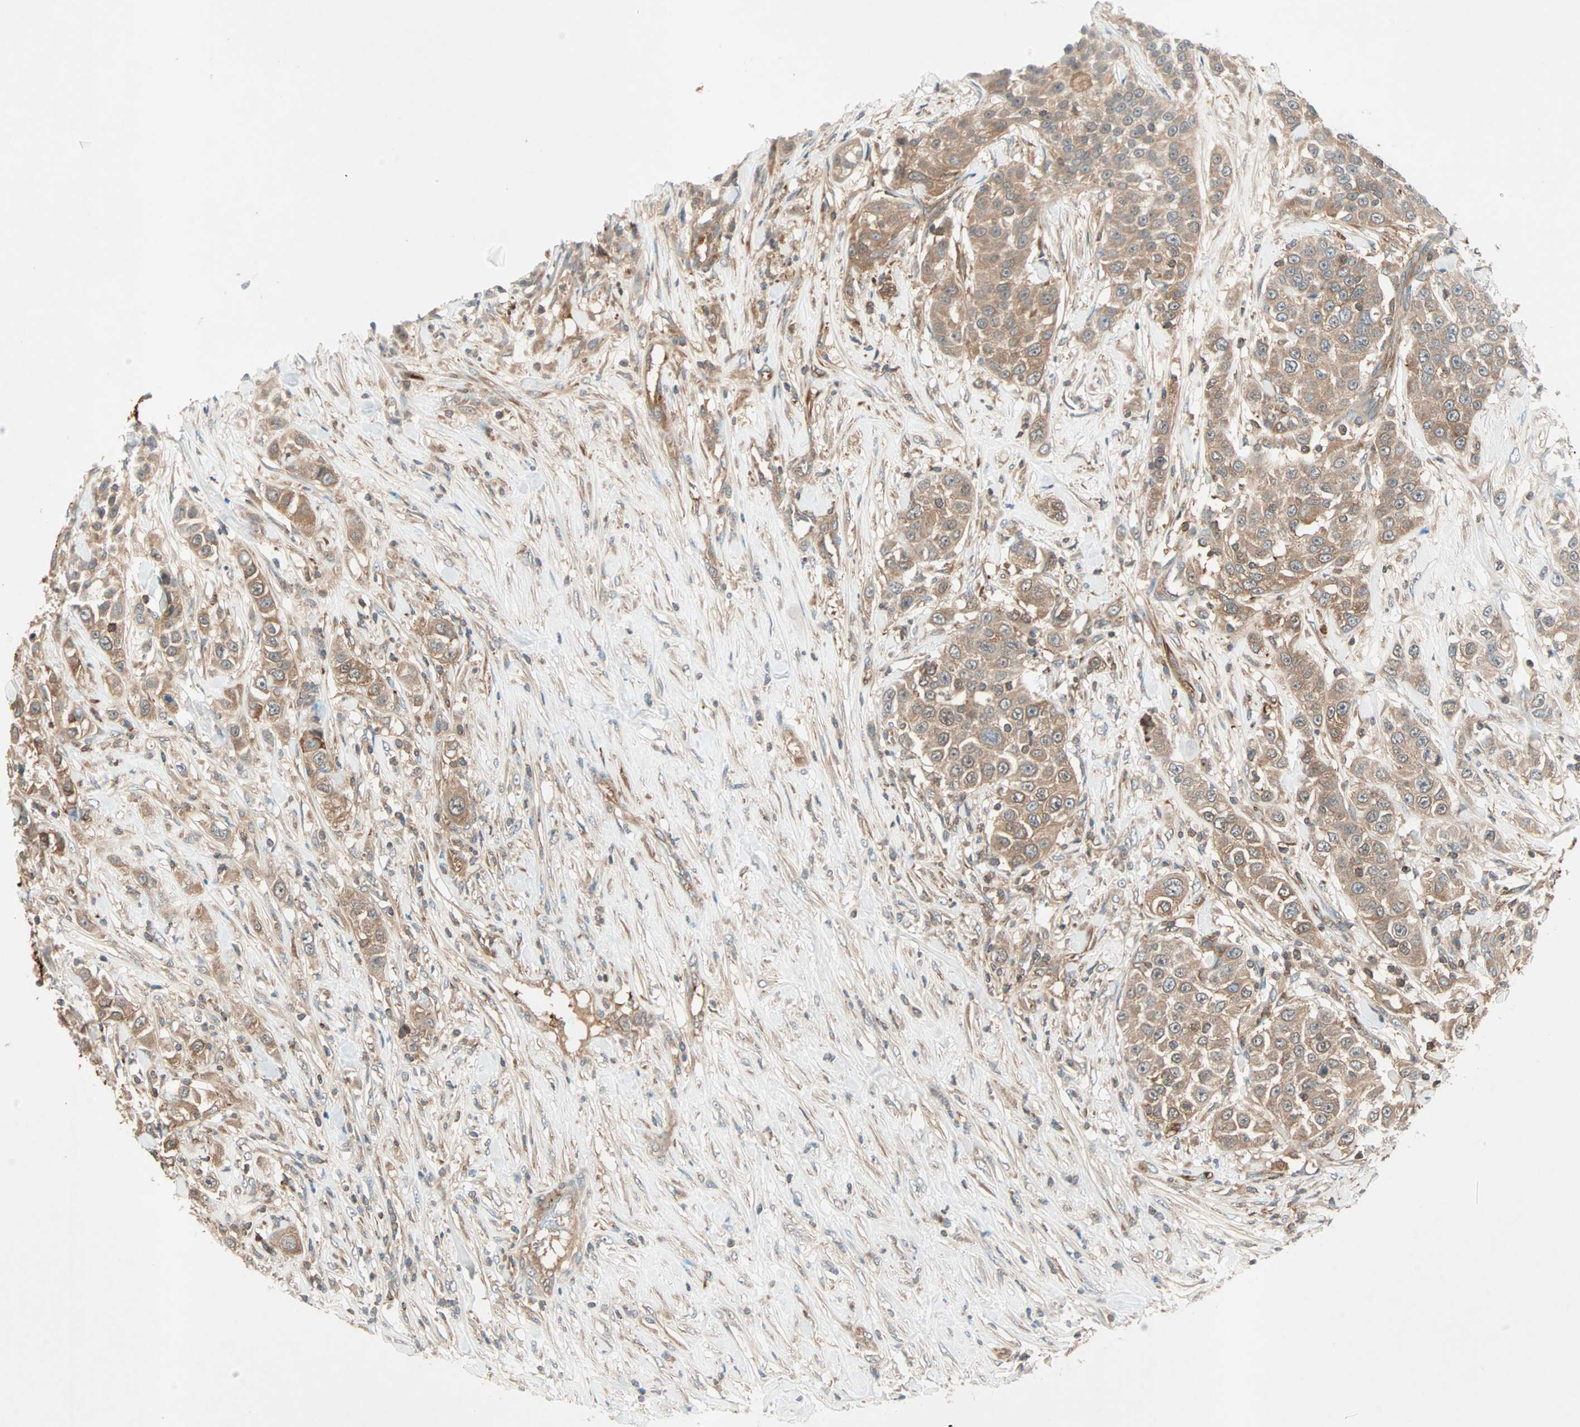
{"staining": {"intensity": "moderate", "quantity": ">75%", "location": "cytoplasmic/membranous,nuclear"}, "tissue": "urothelial cancer", "cell_type": "Tumor cells", "image_type": "cancer", "snomed": [{"axis": "morphology", "description": "Urothelial carcinoma, High grade"}, {"axis": "topography", "description": "Urinary bladder"}], "caption": "Urothelial cancer stained with DAB immunohistochemistry (IHC) demonstrates medium levels of moderate cytoplasmic/membranous and nuclear positivity in approximately >75% of tumor cells.", "gene": "TEC", "patient": {"sex": "female", "age": 80}}